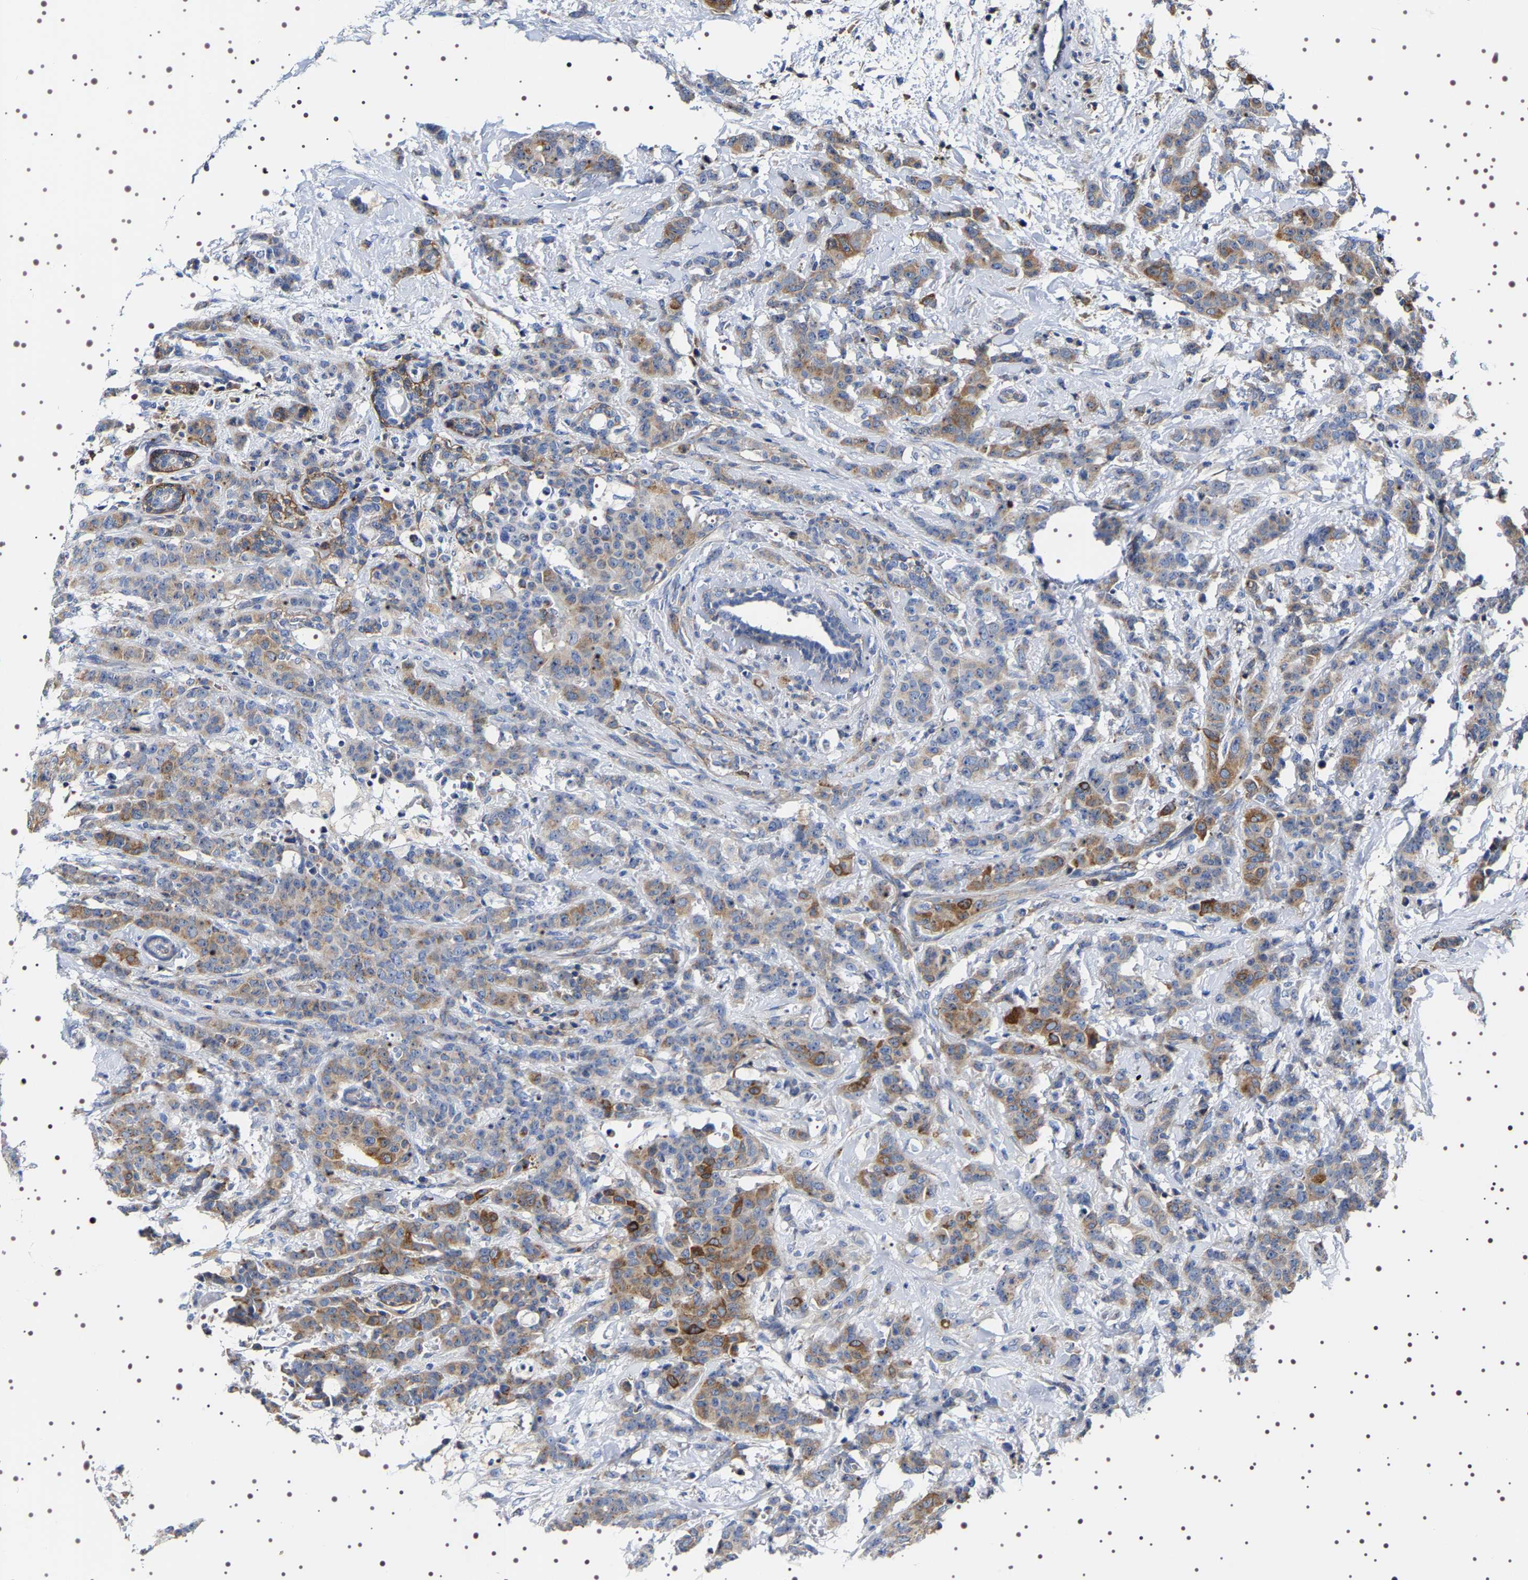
{"staining": {"intensity": "moderate", "quantity": ">75%", "location": "cytoplasmic/membranous"}, "tissue": "breast cancer", "cell_type": "Tumor cells", "image_type": "cancer", "snomed": [{"axis": "morphology", "description": "Normal tissue, NOS"}, {"axis": "morphology", "description": "Duct carcinoma"}, {"axis": "topography", "description": "Breast"}], "caption": "IHC (DAB (3,3'-diaminobenzidine)) staining of human invasive ductal carcinoma (breast) exhibits moderate cytoplasmic/membranous protein positivity in approximately >75% of tumor cells. The staining was performed using DAB to visualize the protein expression in brown, while the nuclei were stained in blue with hematoxylin (Magnification: 20x).", "gene": "SQLE", "patient": {"sex": "female", "age": 40}}